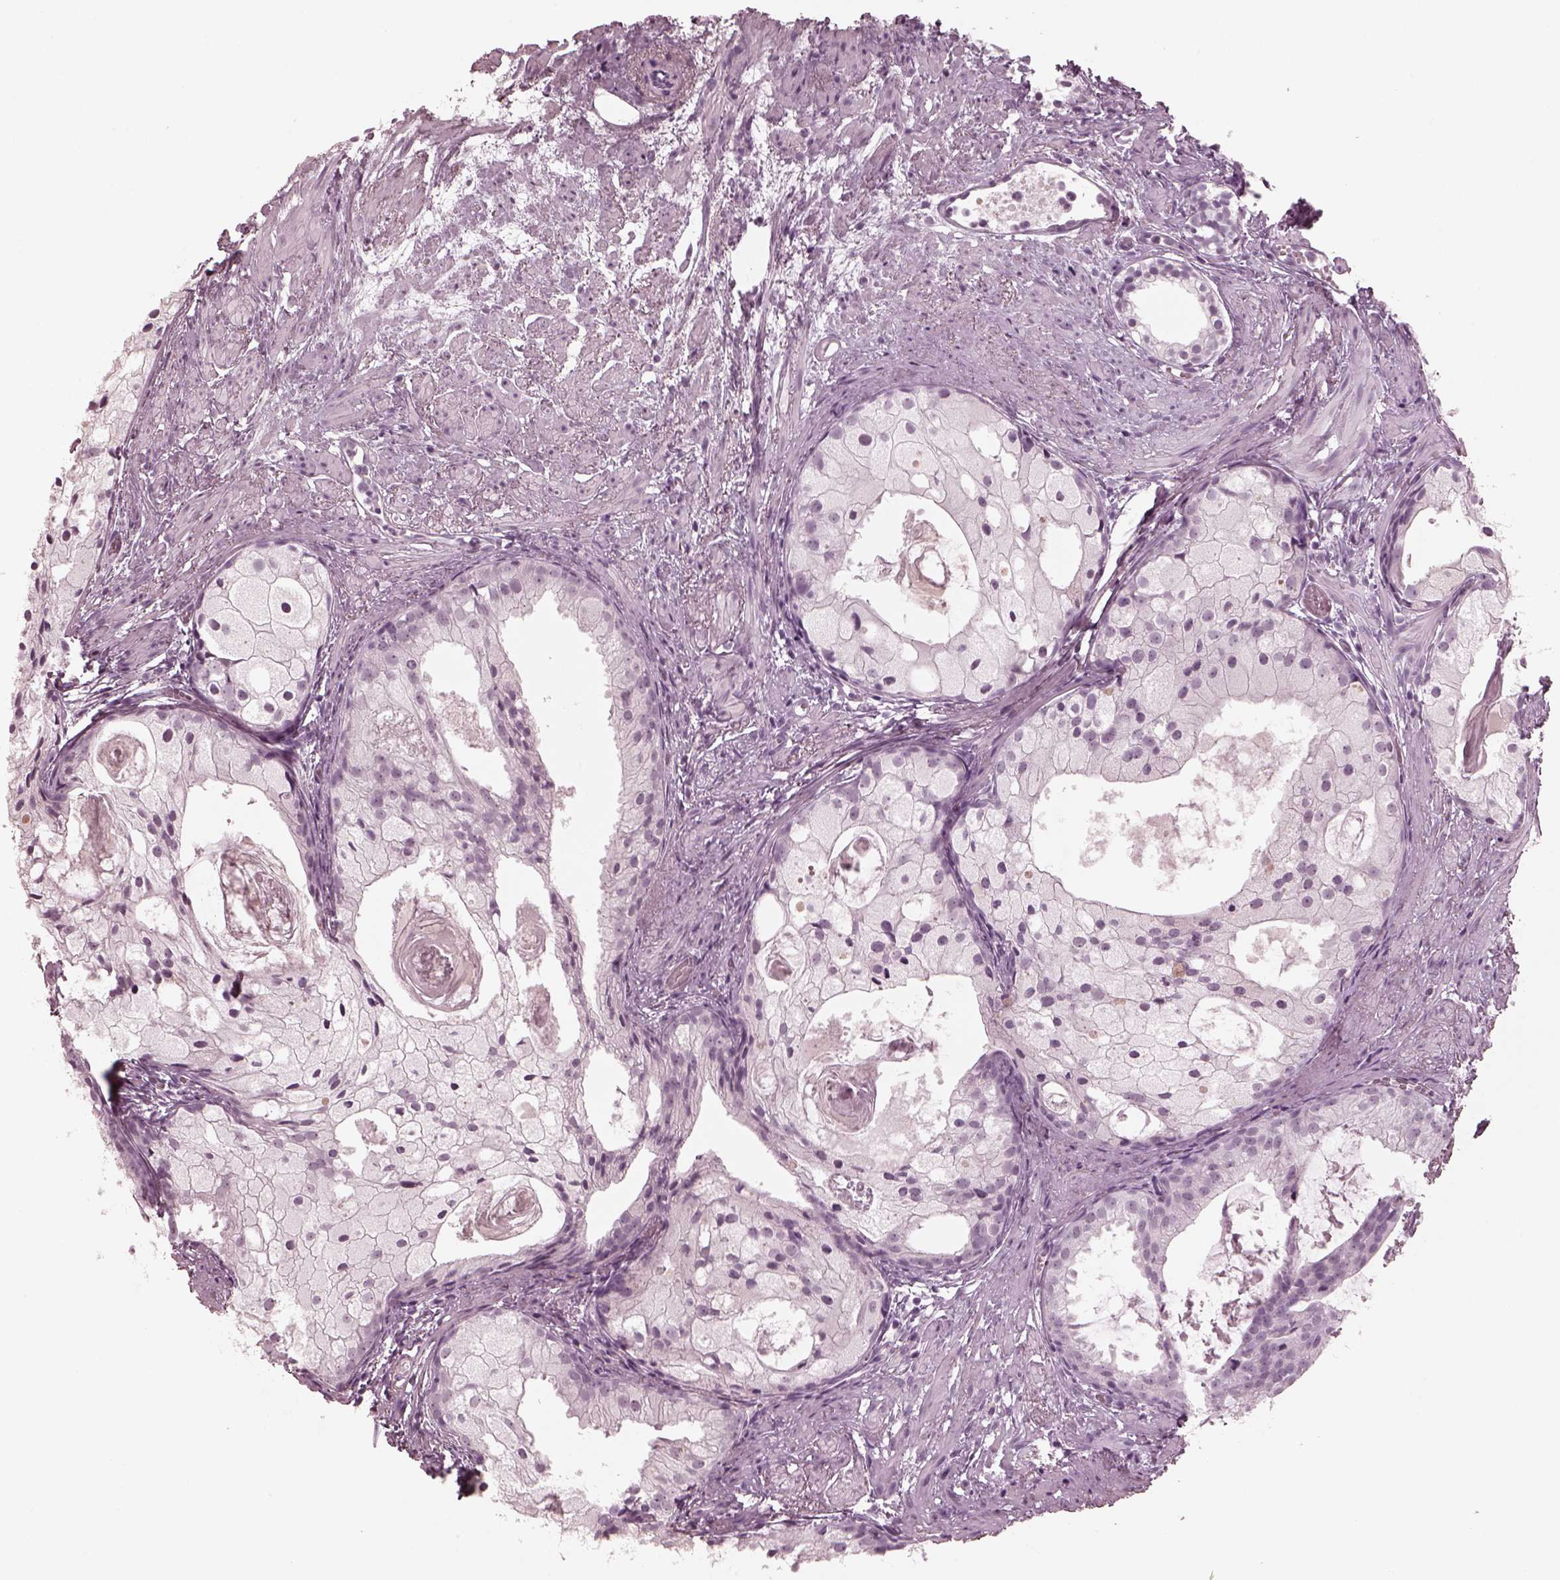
{"staining": {"intensity": "negative", "quantity": "none", "location": "none"}, "tissue": "prostate cancer", "cell_type": "Tumor cells", "image_type": "cancer", "snomed": [{"axis": "morphology", "description": "Adenocarcinoma, High grade"}, {"axis": "topography", "description": "Prostate"}], "caption": "IHC histopathology image of neoplastic tissue: high-grade adenocarcinoma (prostate) stained with DAB demonstrates no significant protein positivity in tumor cells.", "gene": "C2orf81", "patient": {"sex": "male", "age": 85}}